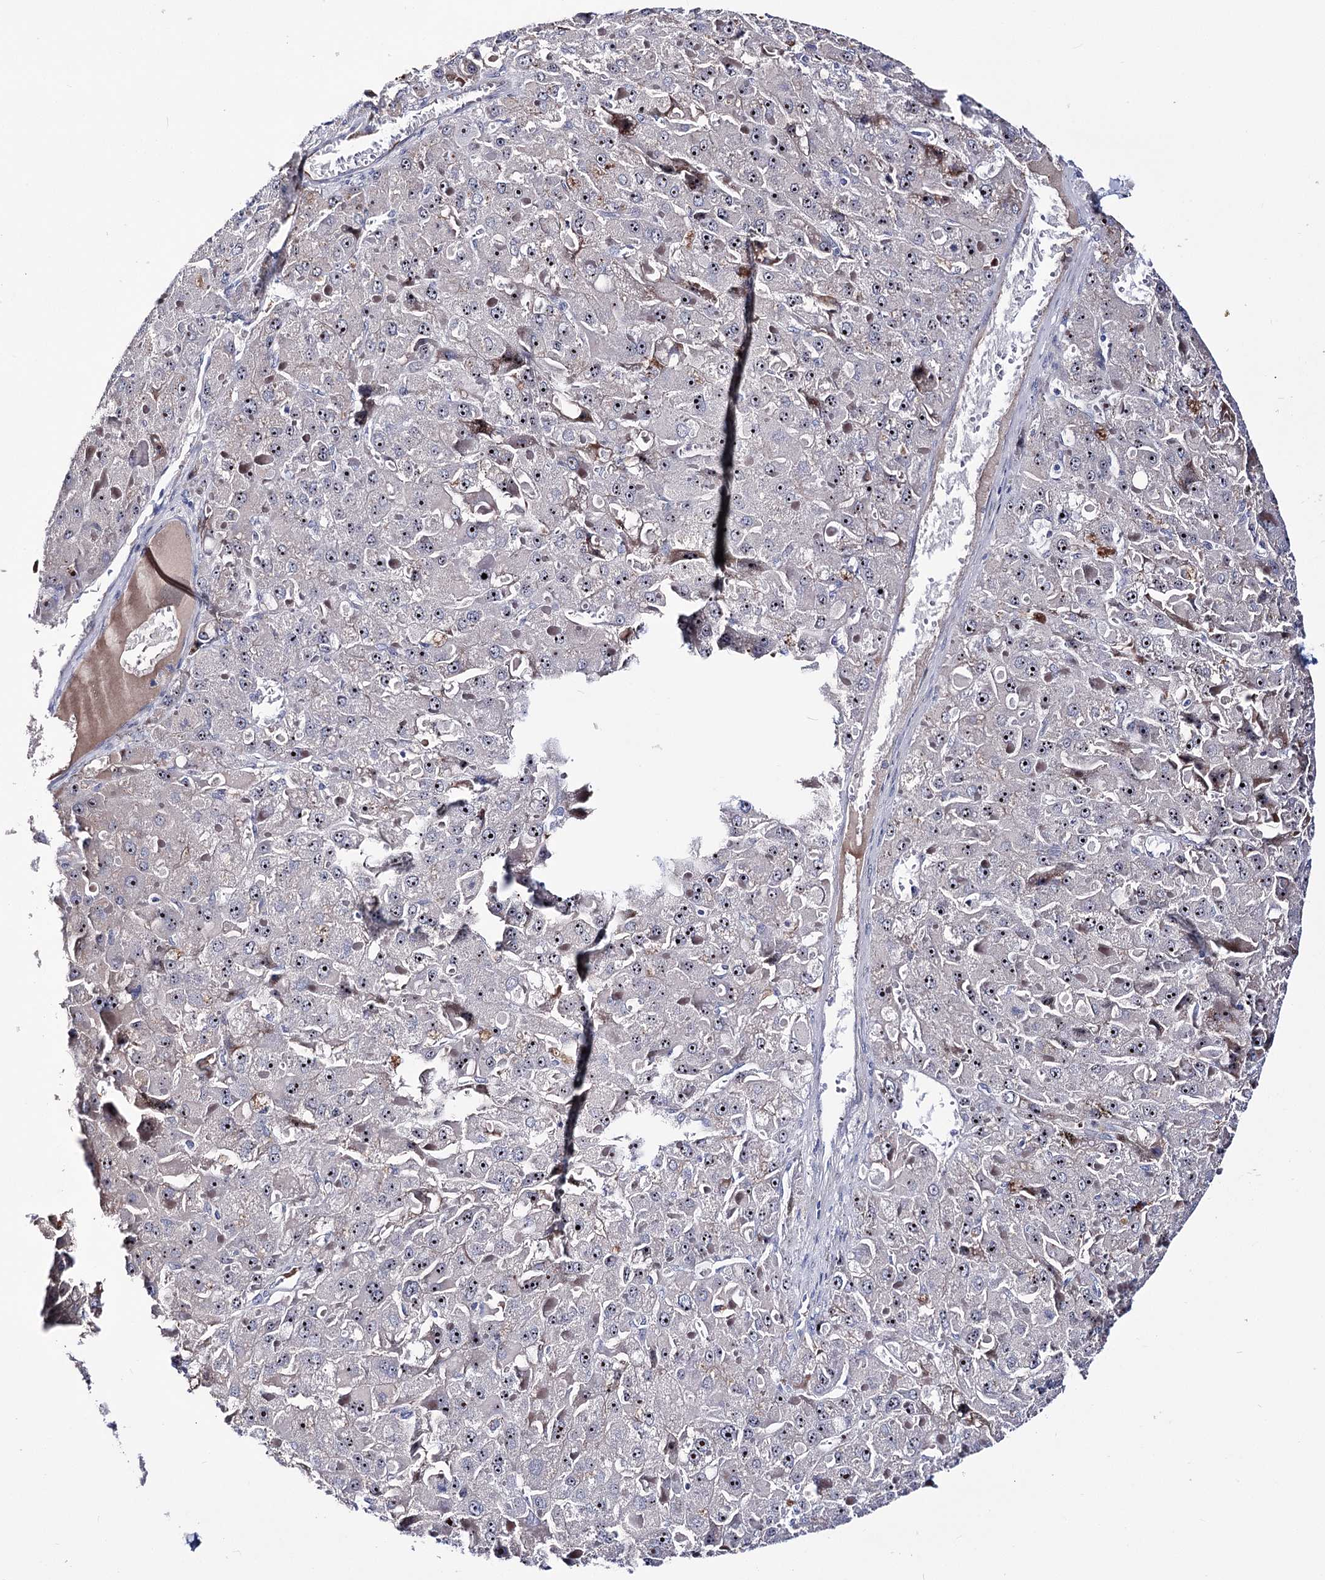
{"staining": {"intensity": "moderate", "quantity": ">75%", "location": "nuclear"}, "tissue": "liver cancer", "cell_type": "Tumor cells", "image_type": "cancer", "snomed": [{"axis": "morphology", "description": "Carcinoma, Hepatocellular, NOS"}, {"axis": "topography", "description": "Liver"}], "caption": "Protein expression analysis of liver hepatocellular carcinoma reveals moderate nuclear positivity in approximately >75% of tumor cells. (DAB = brown stain, brightfield microscopy at high magnification).", "gene": "PCGF5", "patient": {"sex": "female", "age": 73}}